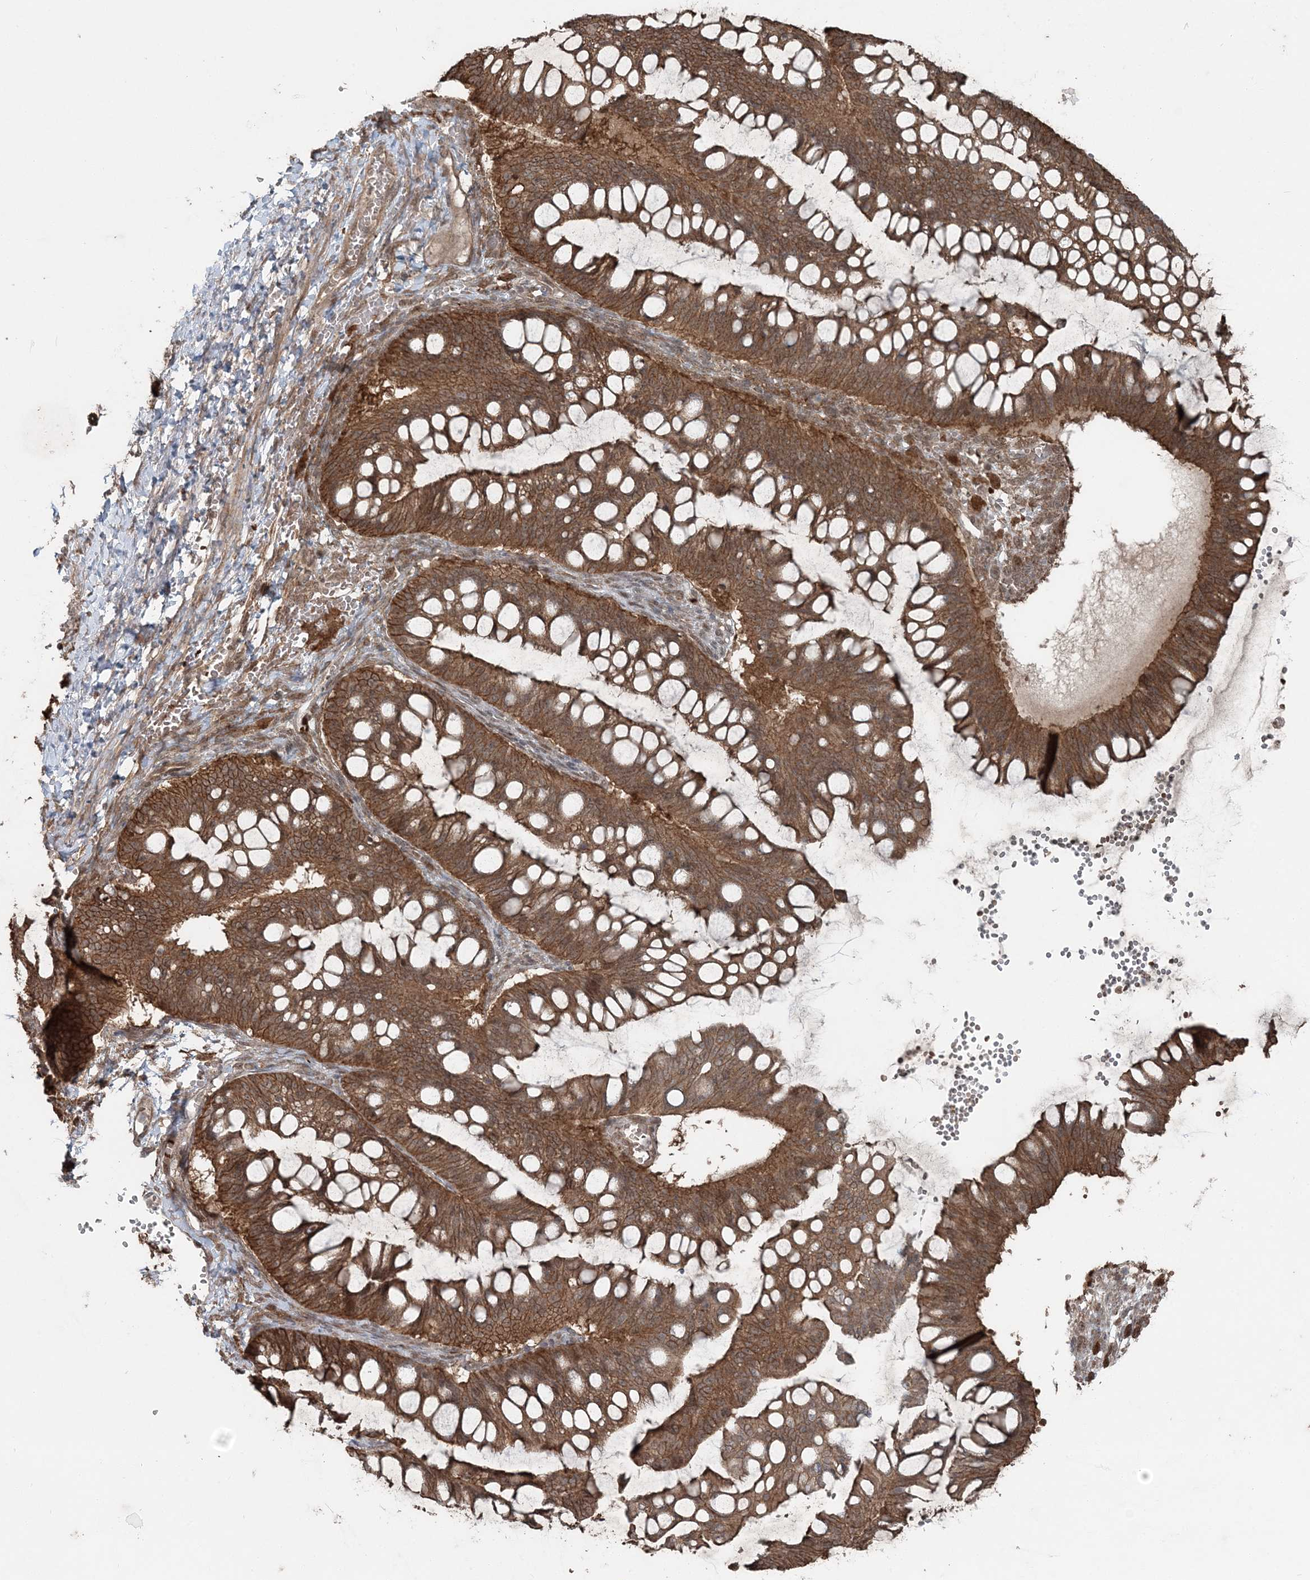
{"staining": {"intensity": "moderate", "quantity": ">75%", "location": "cytoplasmic/membranous"}, "tissue": "ovarian cancer", "cell_type": "Tumor cells", "image_type": "cancer", "snomed": [{"axis": "morphology", "description": "Cystadenocarcinoma, mucinous, NOS"}, {"axis": "topography", "description": "Ovary"}], "caption": "This is a micrograph of IHC staining of mucinous cystadenocarcinoma (ovarian), which shows moderate staining in the cytoplasmic/membranous of tumor cells.", "gene": "FBXL17", "patient": {"sex": "female", "age": 73}}